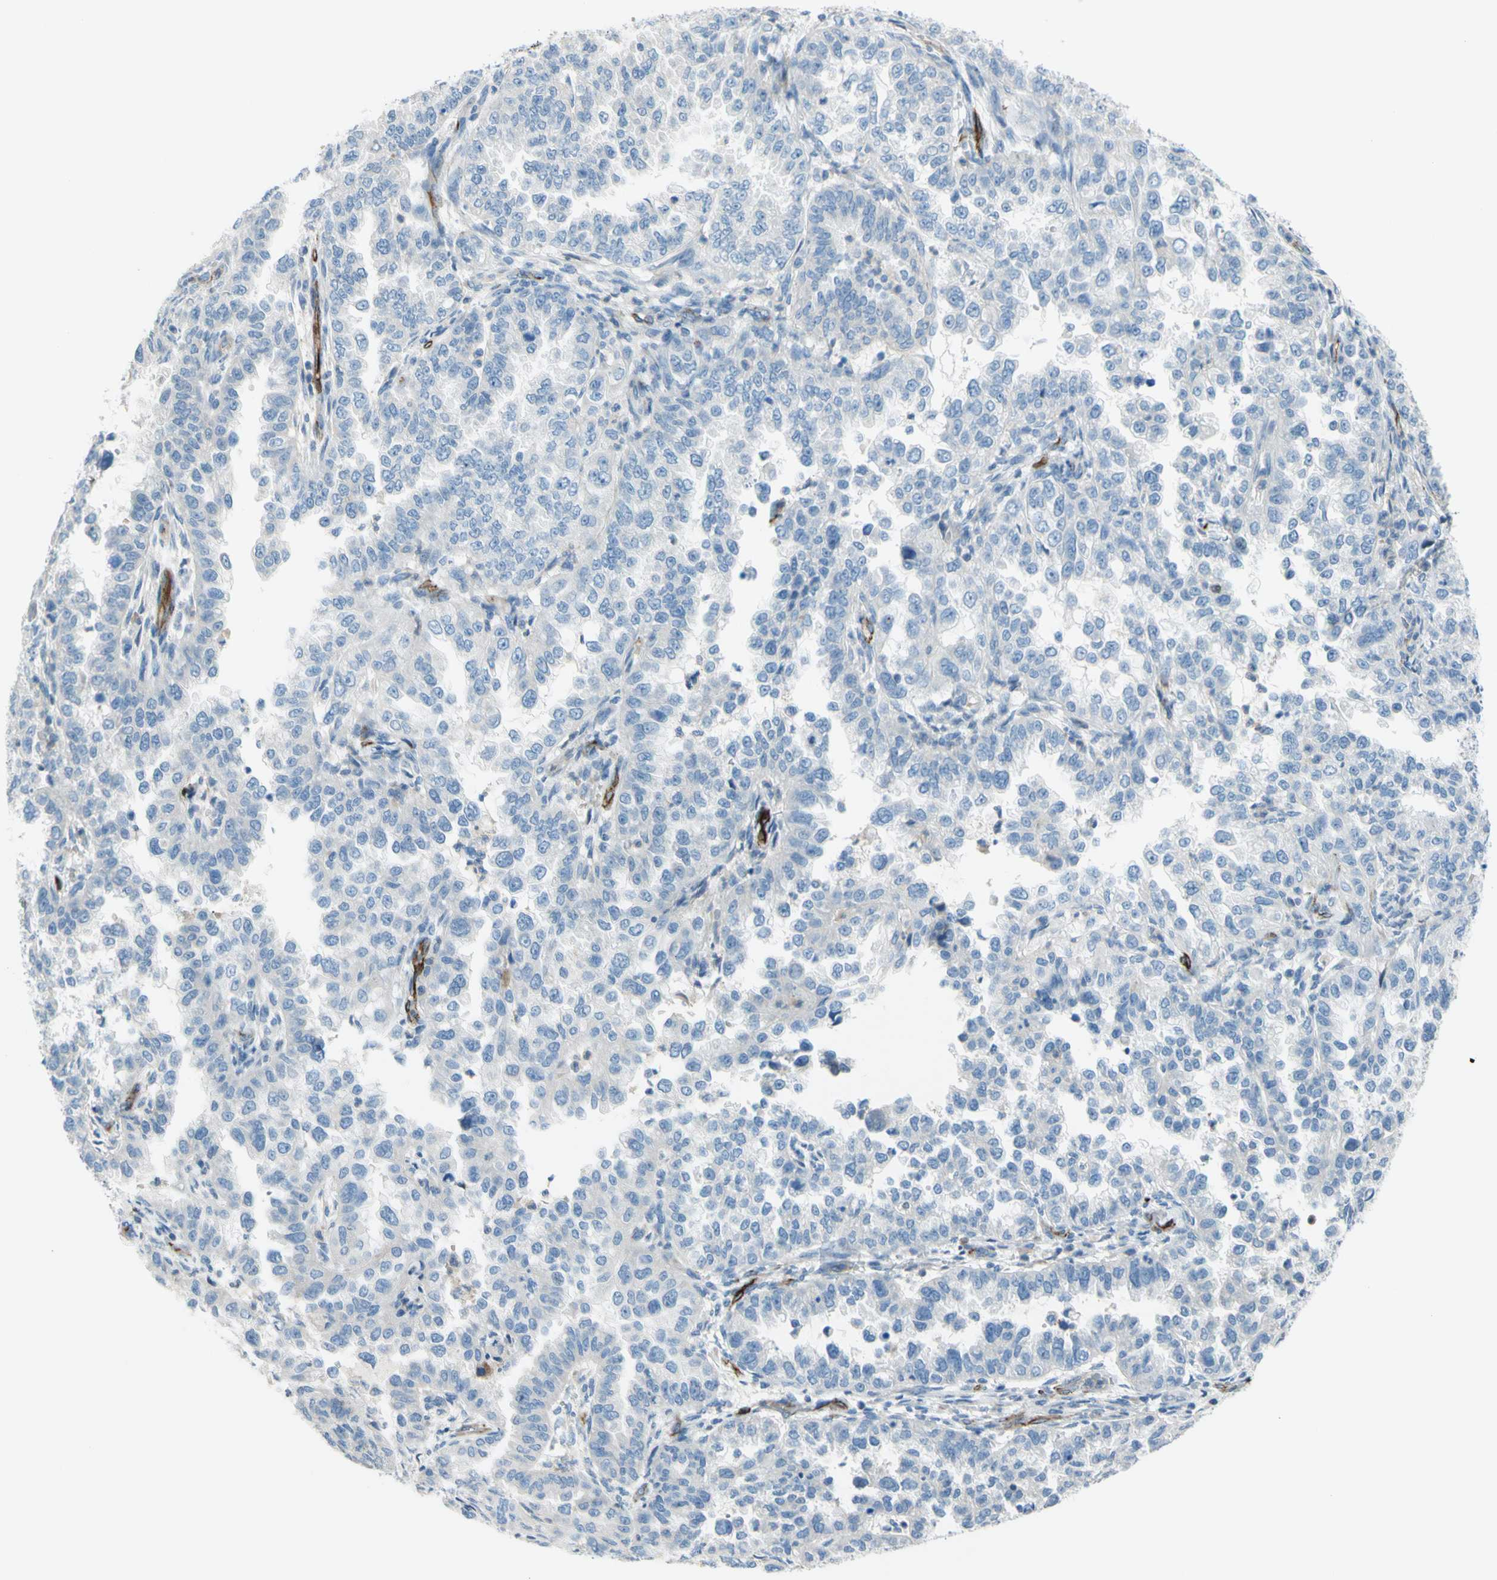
{"staining": {"intensity": "negative", "quantity": "none", "location": "none"}, "tissue": "endometrial cancer", "cell_type": "Tumor cells", "image_type": "cancer", "snomed": [{"axis": "morphology", "description": "Adenocarcinoma, NOS"}, {"axis": "topography", "description": "Endometrium"}], "caption": "A high-resolution micrograph shows immunohistochemistry staining of endometrial adenocarcinoma, which displays no significant positivity in tumor cells. (Immunohistochemistry, brightfield microscopy, high magnification).", "gene": "PRRG2", "patient": {"sex": "female", "age": 85}}